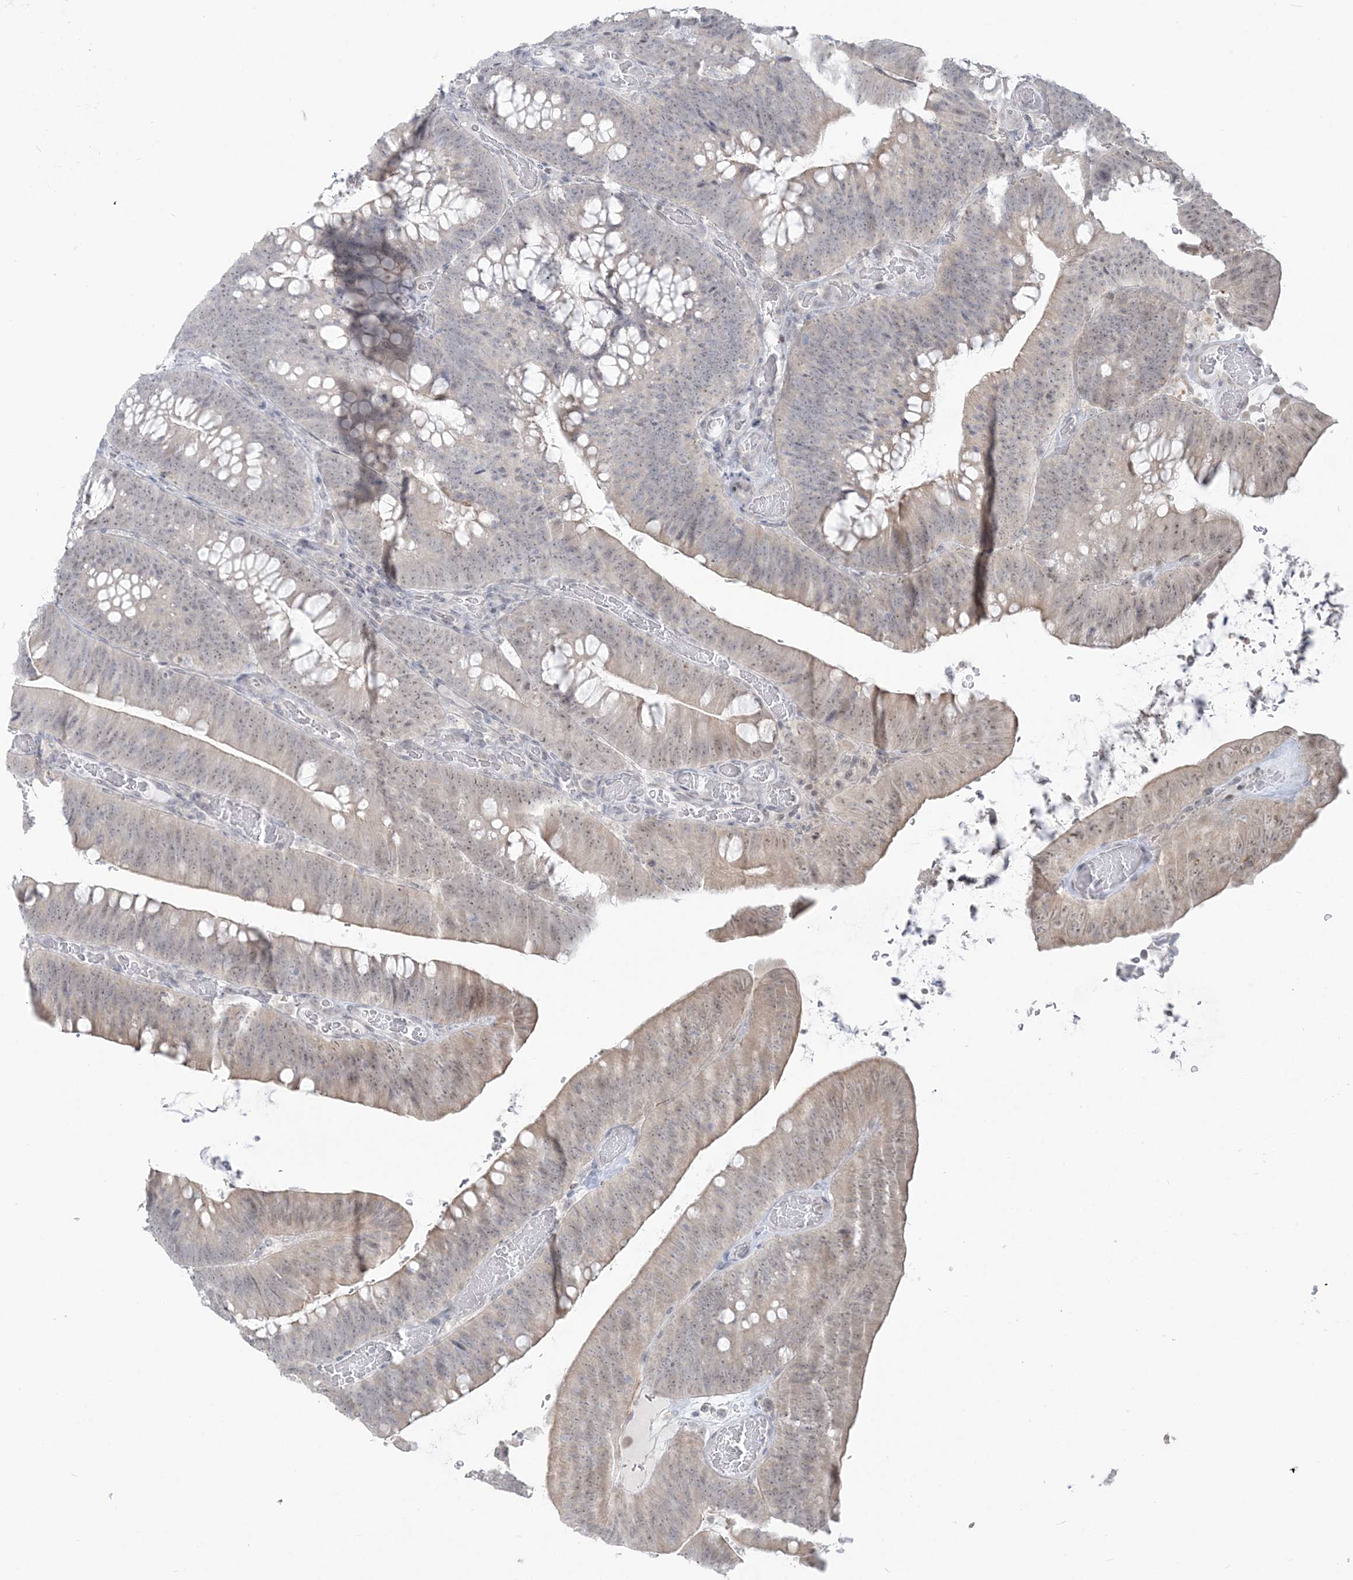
{"staining": {"intensity": "weak", "quantity": "25%-75%", "location": "nuclear"}, "tissue": "colorectal cancer", "cell_type": "Tumor cells", "image_type": "cancer", "snomed": [{"axis": "morphology", "description": "Normal tissue, NOS"}, {"axis": "topography", "description": "Colon"}], "caption": "The immunohistochemical stain highlights weak nuclear expression in tumor cells of colorectal cancer tissue.", "gene": "SDAD1", "patient": {"sex": "female", "age": 82}}